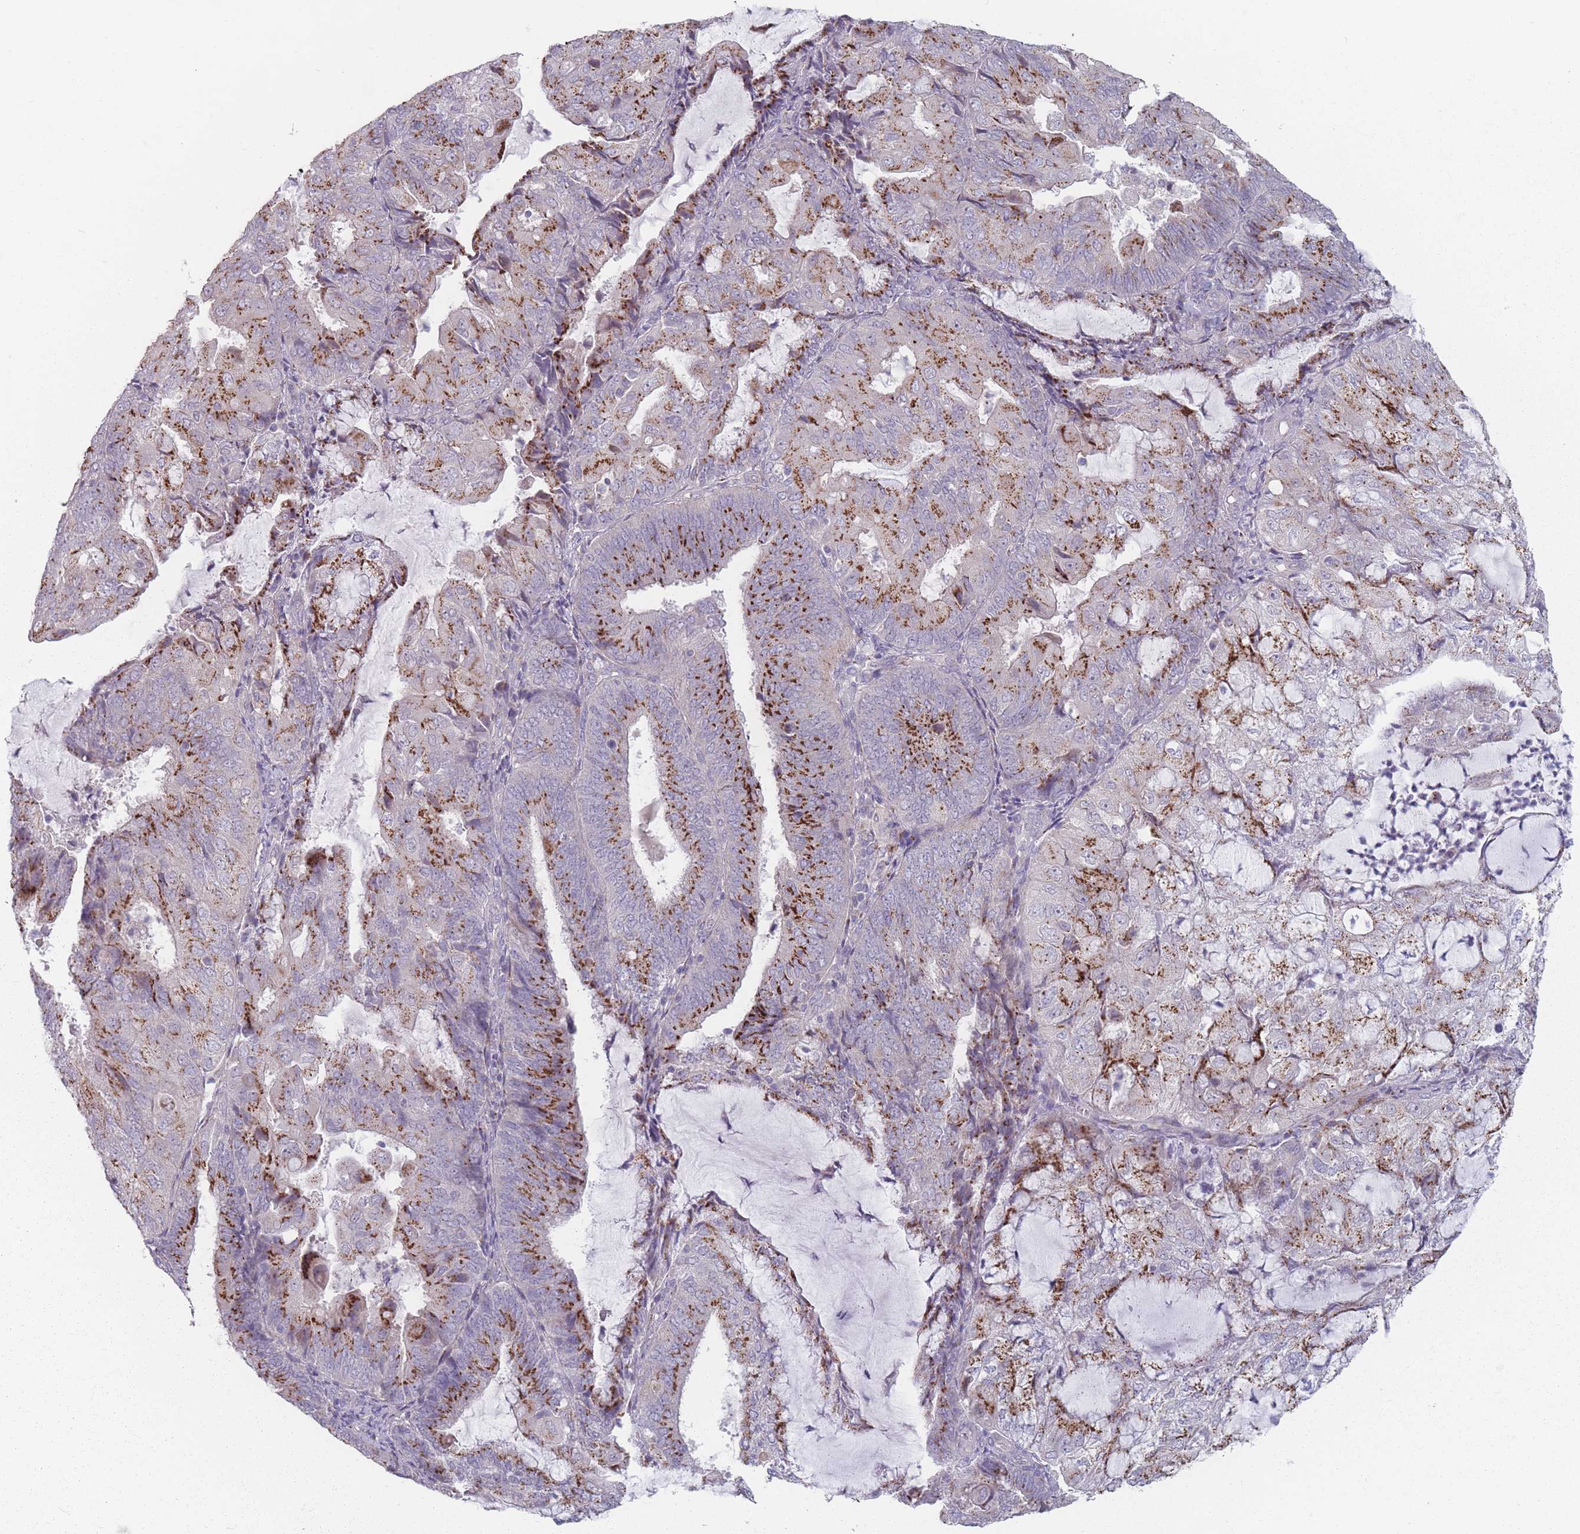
{"staining": {"intensity": "moderate", "quantity": "25%-75%", "location": "cytoplasmic/membranous"}, "tissue": "endometrial cancer", "cell_type": "Tumor cells", "image_type": "cancer", "snomed": [{"axis": "morphology", "description": "Adenocarcinoma, NOS"}, {"axis": "topography", "description": "Endometrium"}], "caption": "Endometrial adenocarcinoma stained with a brown dye shows moderate cytoplasmic/membranous positive expression in approximately 25%-75% of tumor cells.", "gene": "AKAIN1", "patient": {"sex": "female", "age": 81}}